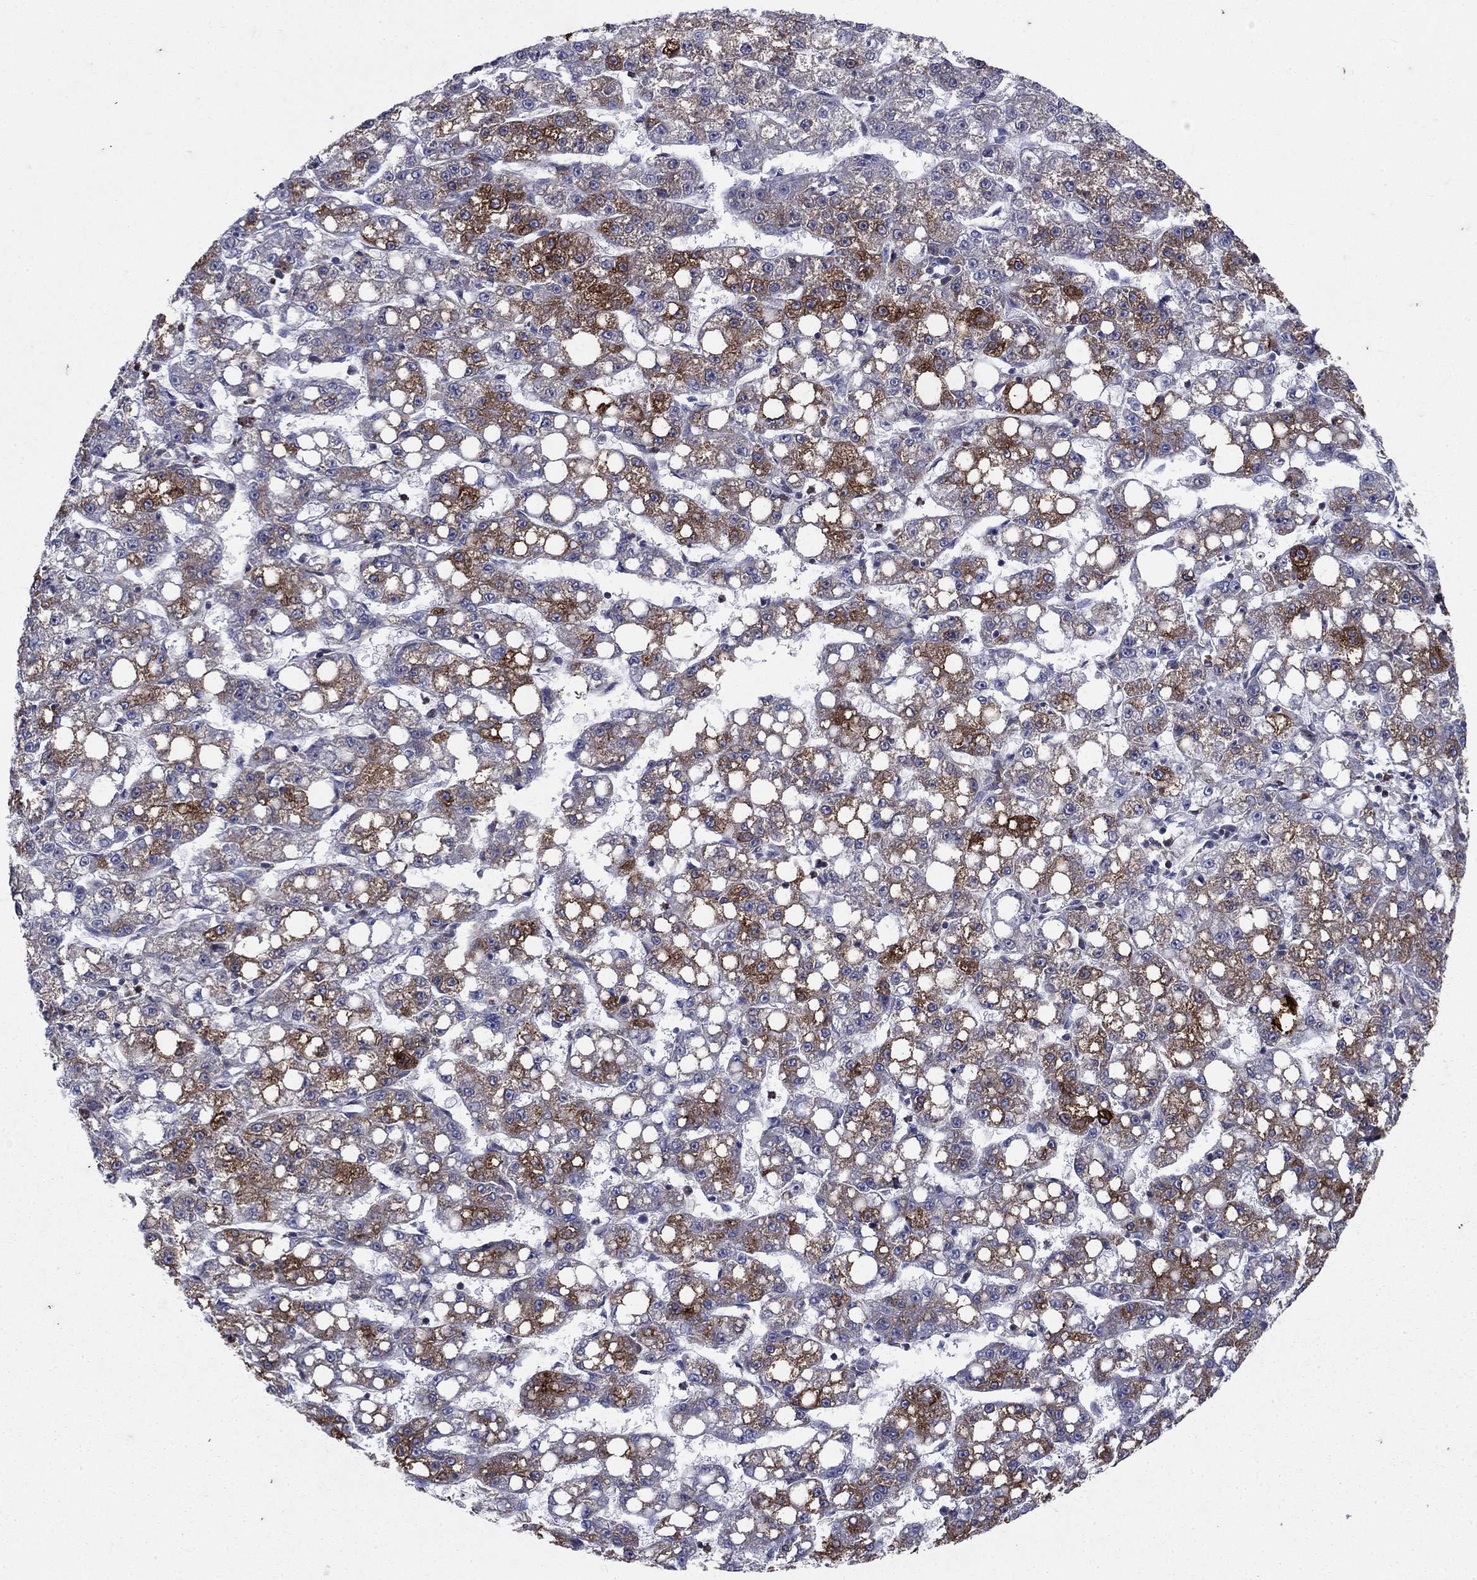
{"staining": {"intensity": "strong", "quantity": "25%-75%", "location": "cytoplasmic/membranous"}, "tissue": "liver cancer", "cell_type": "Tumor cells", "image_type": "cancer", "snomed": [{"axis": "morphology", "description": "Carcinoma, Hepatocellular, NOS"}, {"axis": "topography", "description": "Liver"}], "caption": "Liver cancer stained with a protein marker reveals strong staining in tumor cells.", "gene": "DHRS7", "patient": {"sex": "female", "age": 65}}